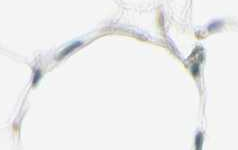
{"staining": {"intensity": "negative", "quantity": "none", "location": "none"}, "tissue": "adipose tissue", "cell_type": "Adipocytes", "image_type": "normal", "snomed": [{"axis": "morphology", "description": "Normal tissue, NOS"}, {"axis": "topography", "description": "Breast"}, {"axis": "topography", "description": "Adipose tissue"}], "caption": "IHC image of unremarkable adipose tissue: human adipose tissue stained with DAB displays no significant protein positivity in adipocytes.", "gene": "GALNT5", "patient": {"sex": "female", "age": 25}}